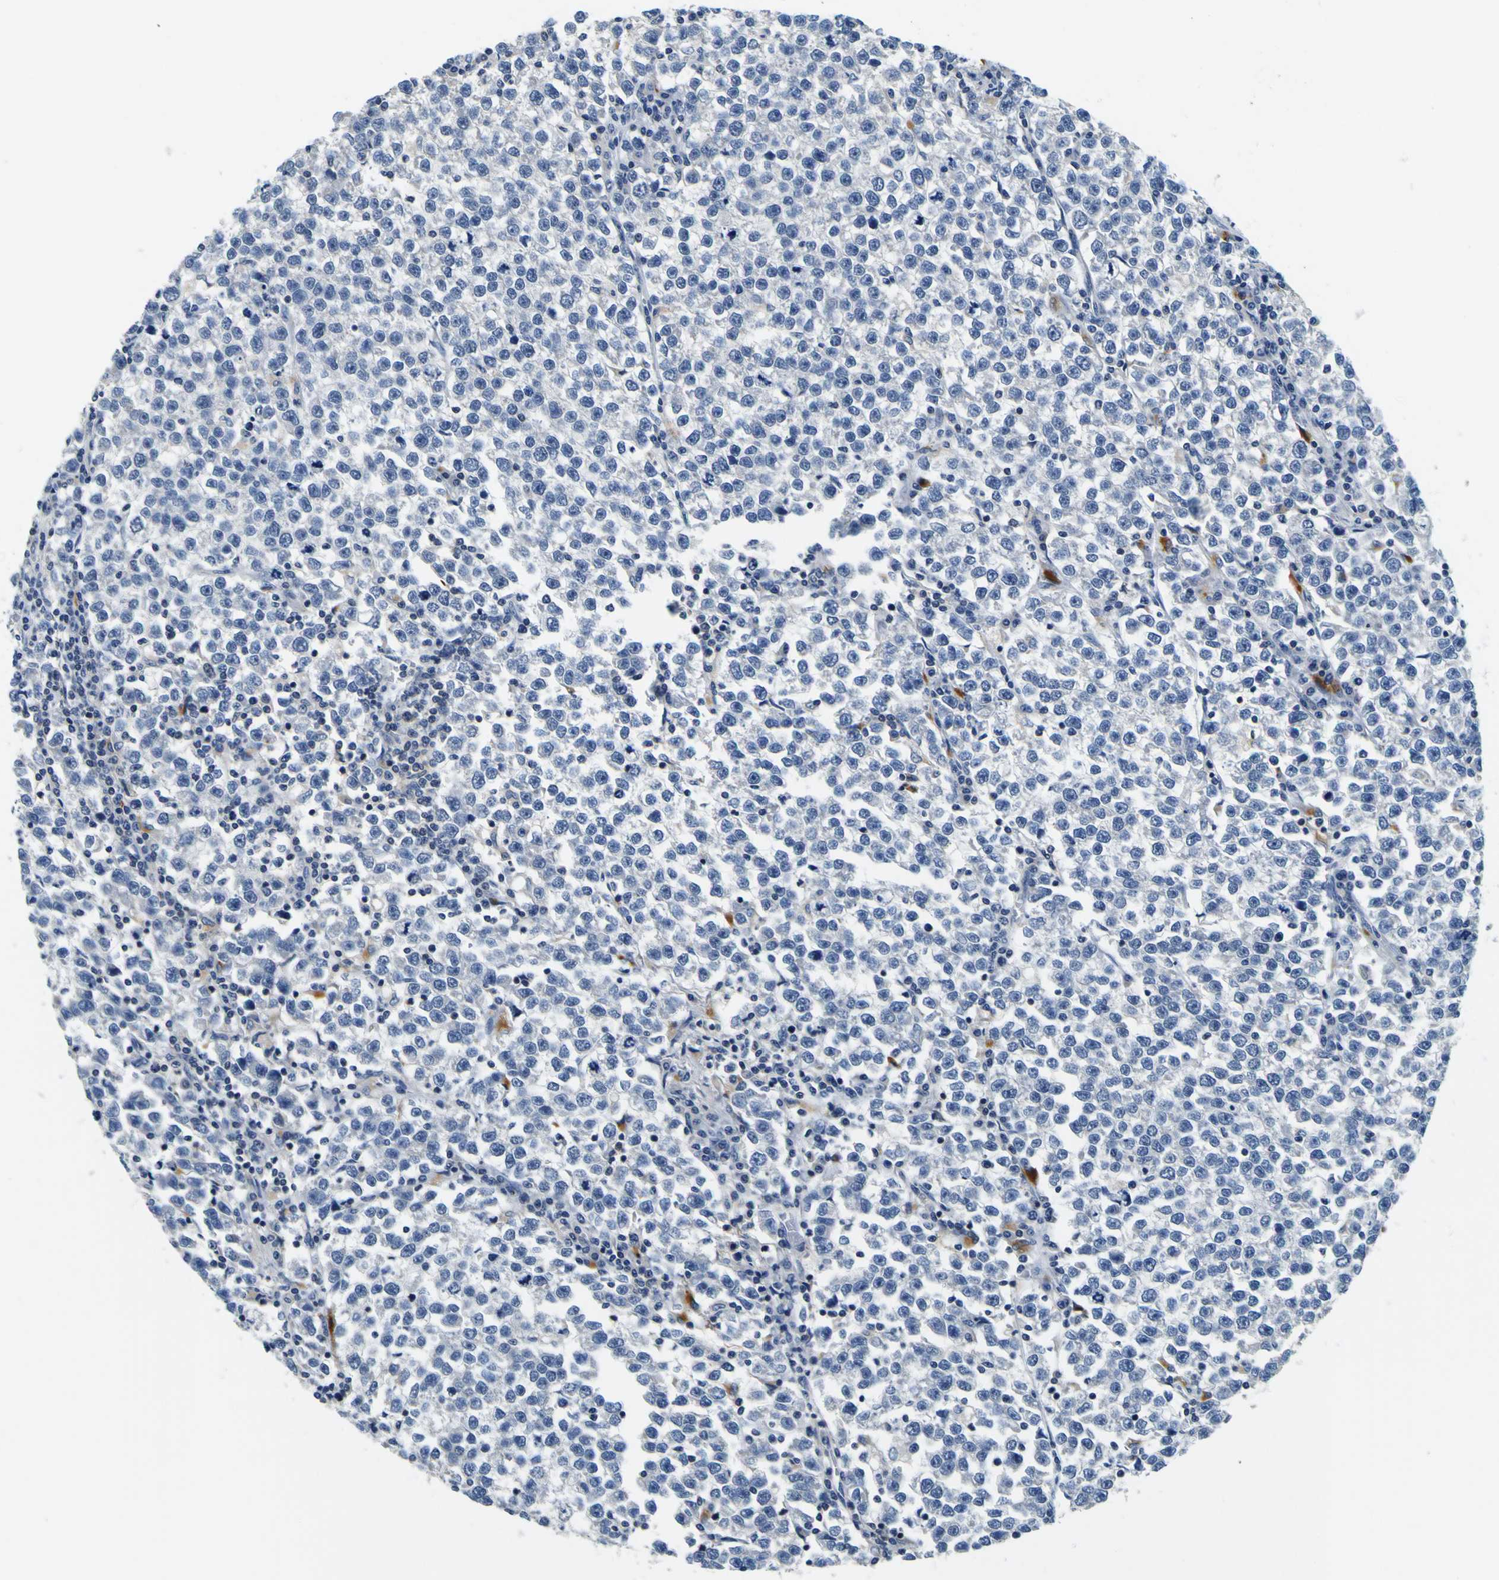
{"staining": {"intensity": "negative", "quantity": "none", "location": "none"}, "tissue": "testis cancer", "cell_type": "Tumor cells", "image_type": "cancer", "snomed": [{"axis": "morphology", "description": "Normal tissue, NOS"}, {"axis": "morphology", "description": "Seminoma, NOS"}, {"axis": "topography", "description": "Testis"}], "caption": "IHC micrograph of human seminoma (testis) stained for a protein (brown), which demonstrates no positivity in tumor cells.", "gene": "TNIK", "patient": {"sex": "male", "age": 43}}